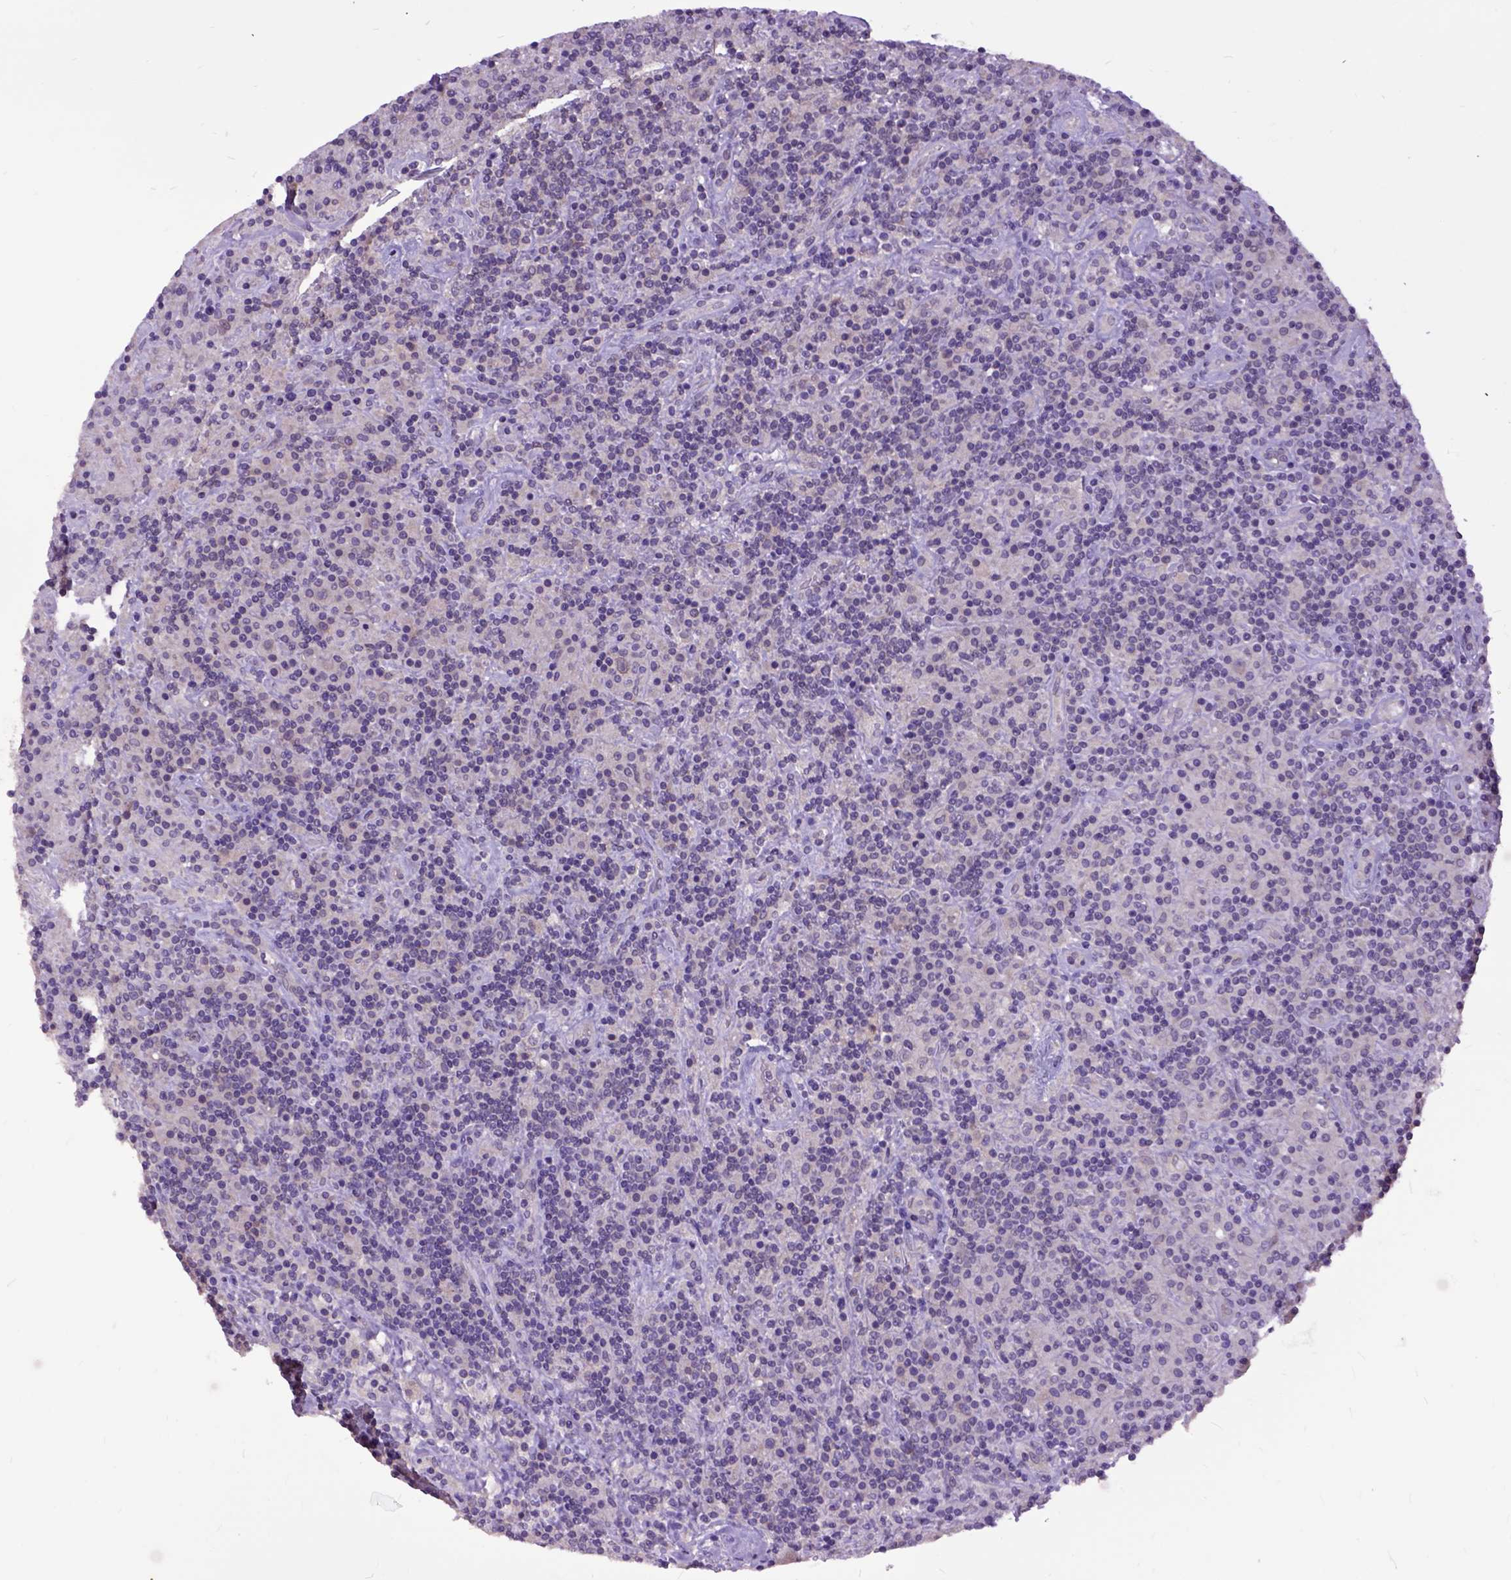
{"staining": {"intensity": "negative", "quantity": "none", "location": "none"}, "tissue": "lymphoma", "cell_type": "Tumor cells", "image_type": "cancer", "snomed": [{"axis": "morphology", "description": "Hodgkin's disease, NOS"}, {"axis": "topography", "description": "Lymph node"}], "caption": "Immunohistochemistry photomicrograph of neoplastic tissue: human Hodgkin's disease stained with DAB (3,3'-diaminobenzidine) demonstrates no significant protein positivity in tumor cells. (IHC, brightfield microscopy, high magnification).", "gene": "ARL1", "patient": {"sex": "male", "age": 70}}